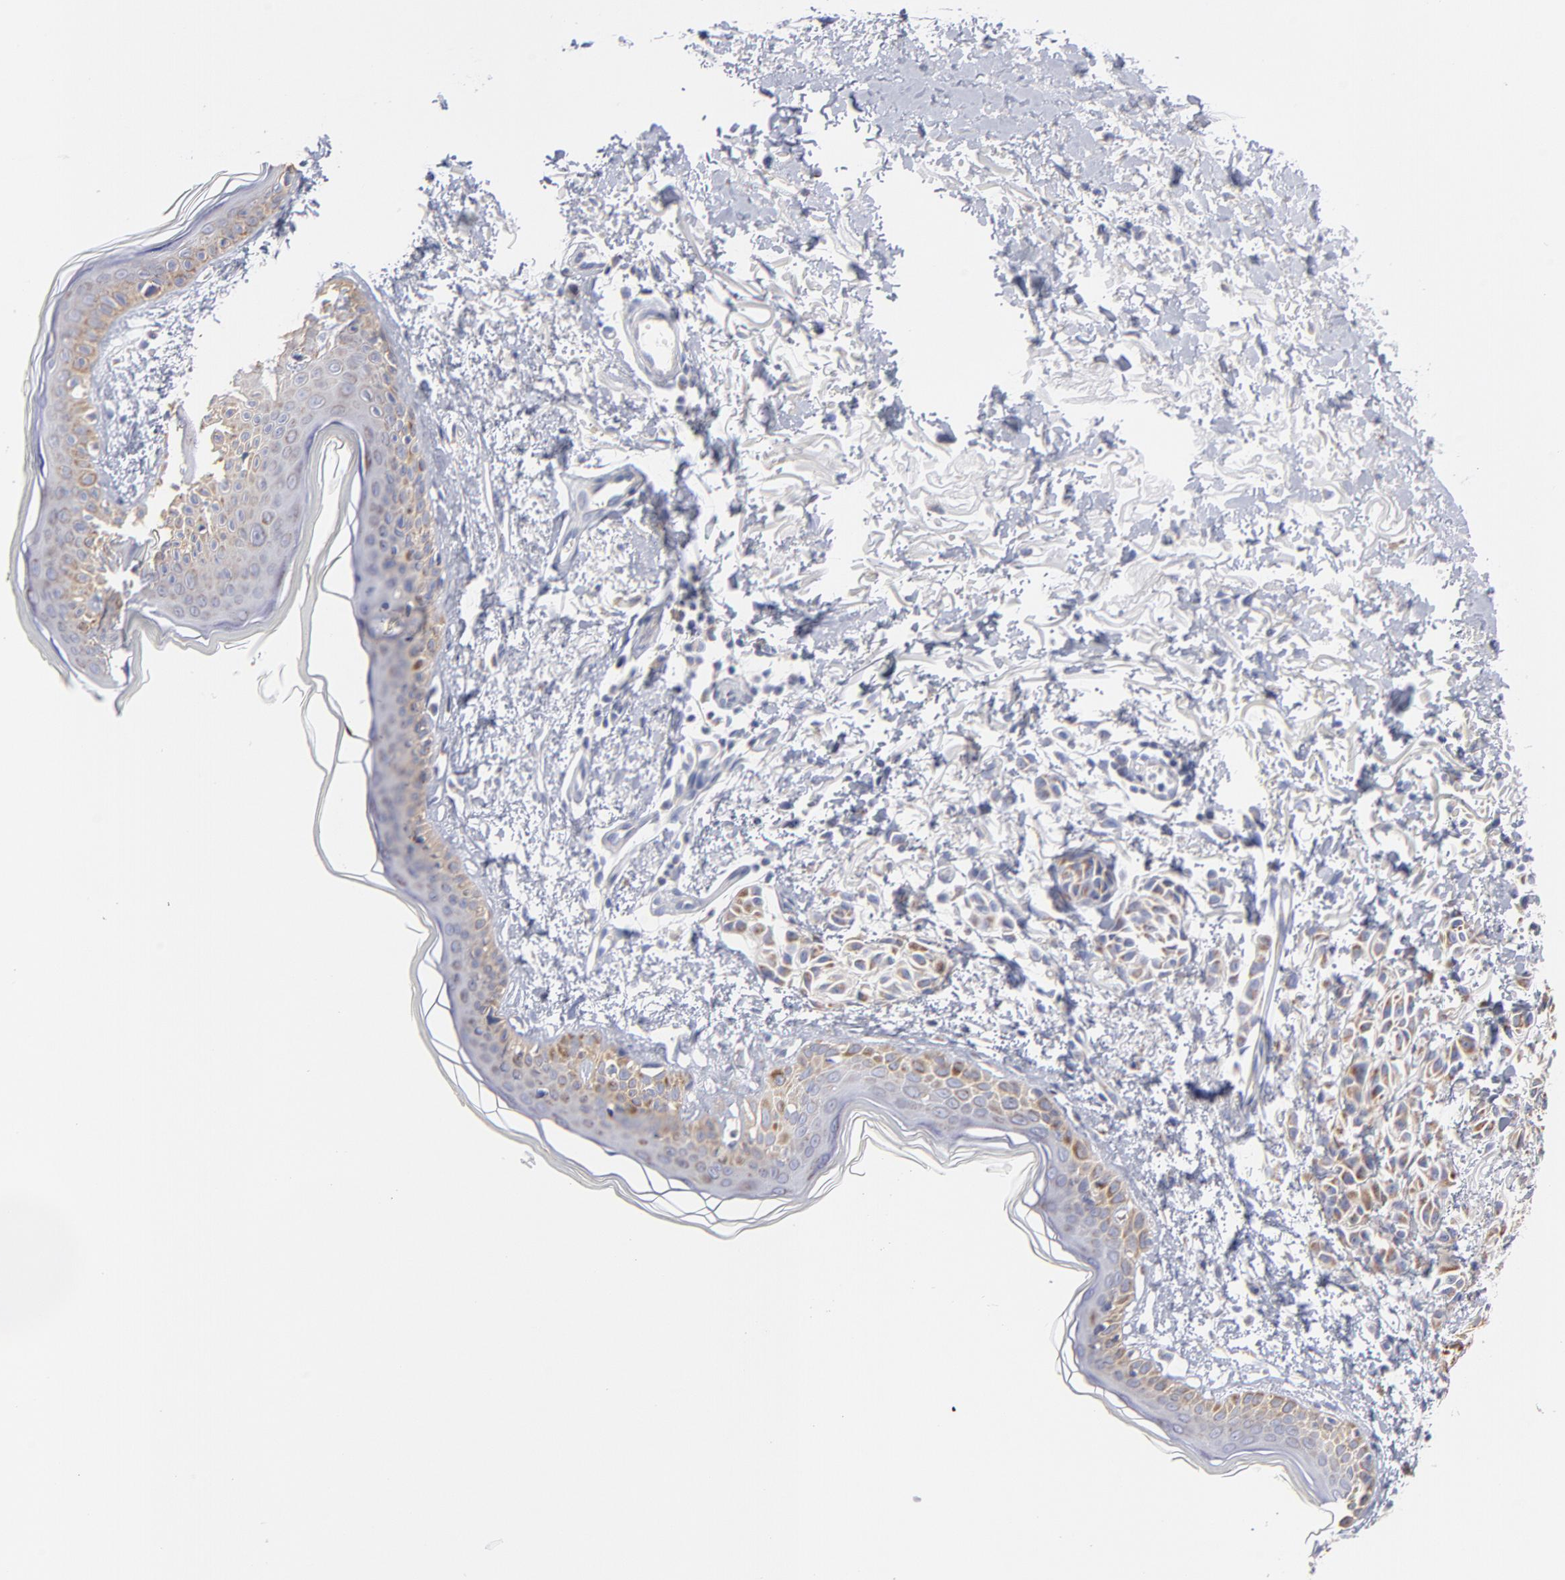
{"staining": {"intensity": "negative", "quantity": "none", "location": "none"}, "tissue": "melanoma", "cell_type": "Tumor cells", "image_type": "cancer", "snomed": [{"axis": "morphology", "description": "Malignant melanoma, NOS"}, {"axis": "topography", "description": "Skin"}], "caption": "IHC micrograph of melanoma stained for a protein (brown), which demonstrates no expression in tumor cells. (Brightfield microscopy of DAB (3,3'-diaminobenzidine) IHC at high magnification).", "gene": "TIMM8A", "patient": {"sex": "male", "age": 76}}